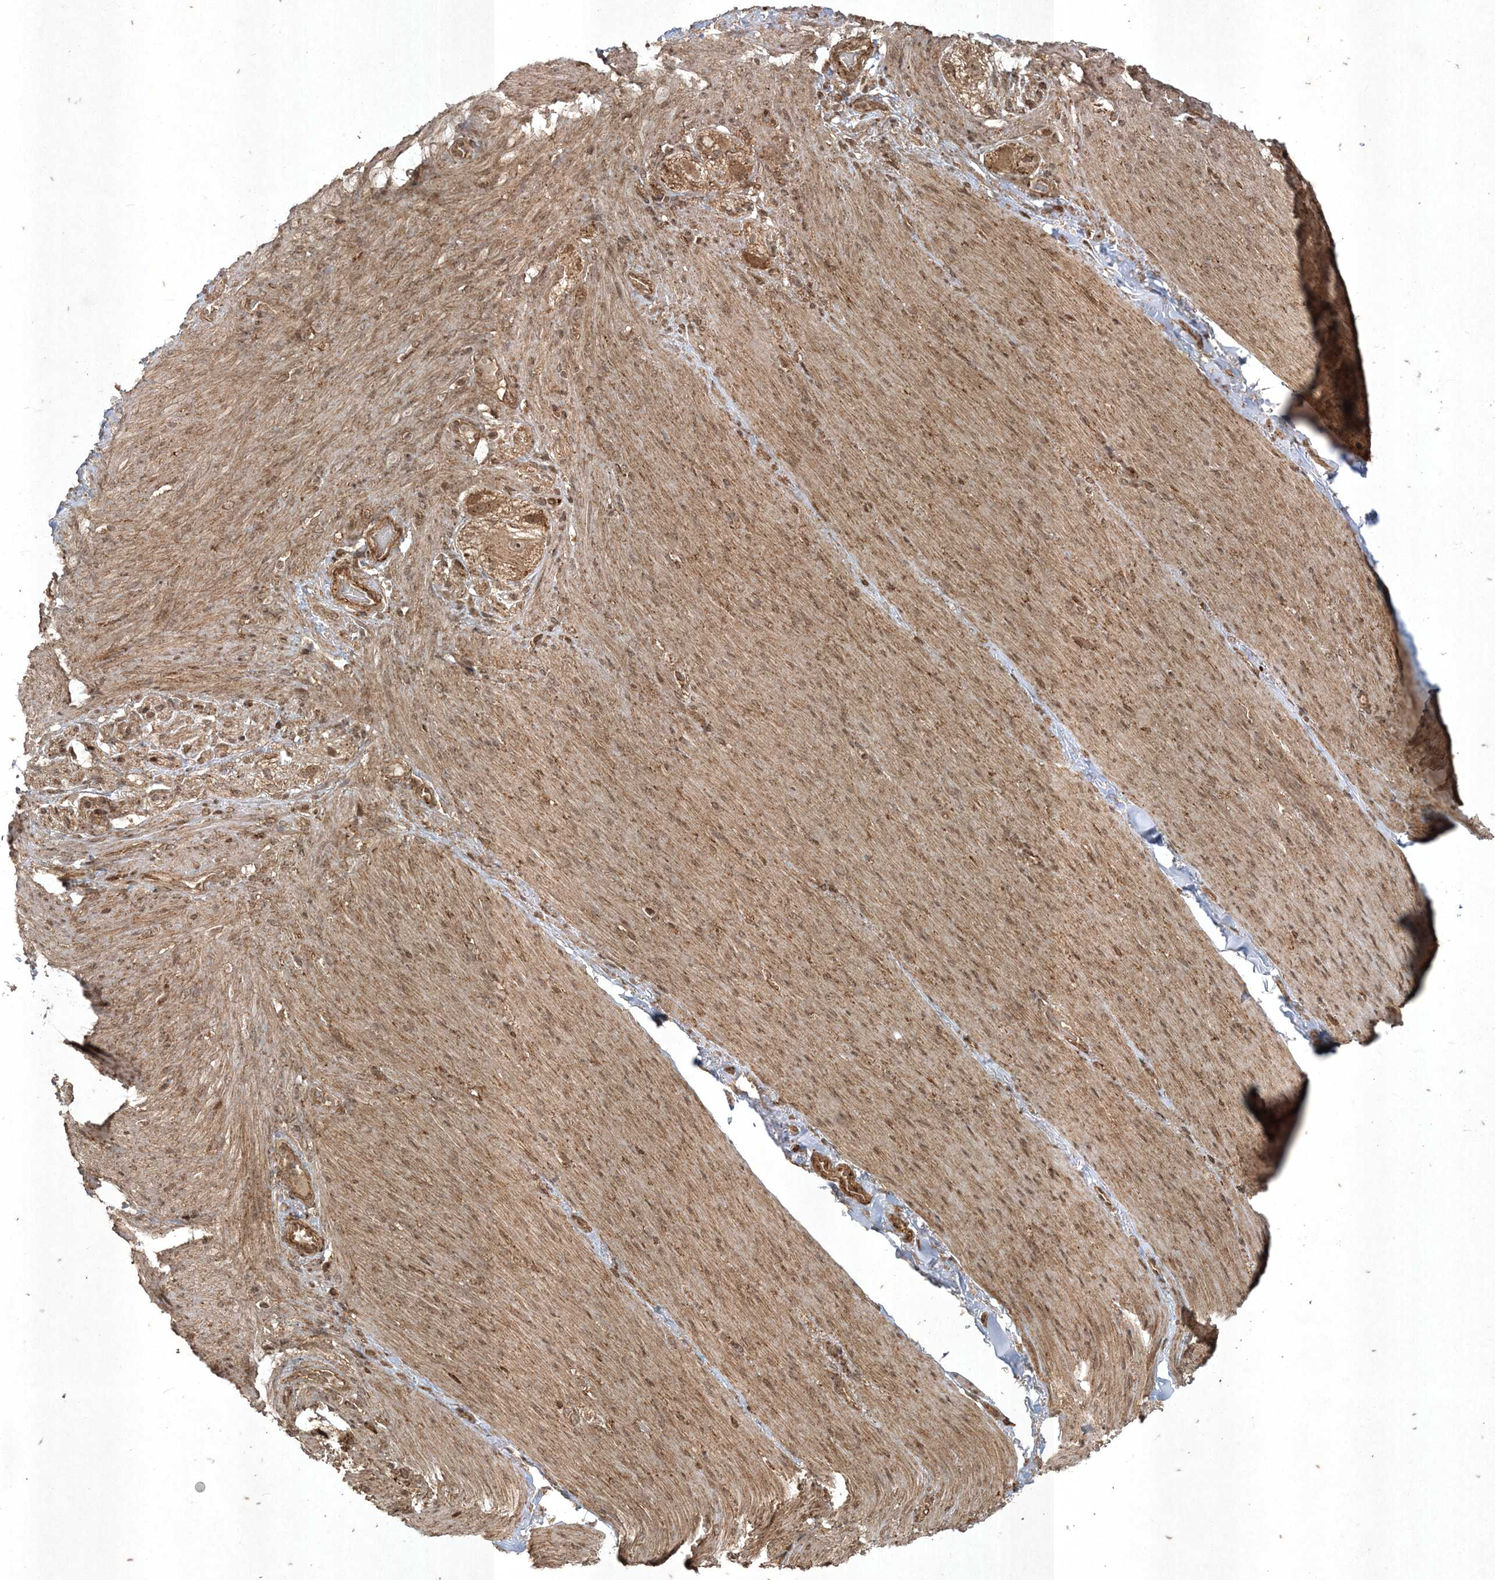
{"staining": {"intensity": "moderate", "quantity": ">75%", "location": "cytoplasmic/membranous"}, "tissue": "adipose tissue", "cell_type": "Adipocytes", "image_type": "normal", "snomed": [{"axis": "morphology", "description": "Normal tissue, NOS"}, {"axis": "topography", "description": "Colon"}, {"axis": "topography", "description": "Peripheral nerve tissue"}], "caption": "An immunohistochemistry (IHC) histopathology image of benign tissue is shown. Protein staining in brown highlights moderate cytoplasmic/membranous positivity in adipose tissue within adipocytes.", "gene": "RRAS", "patient": {"sex": "female", "age": 61}}